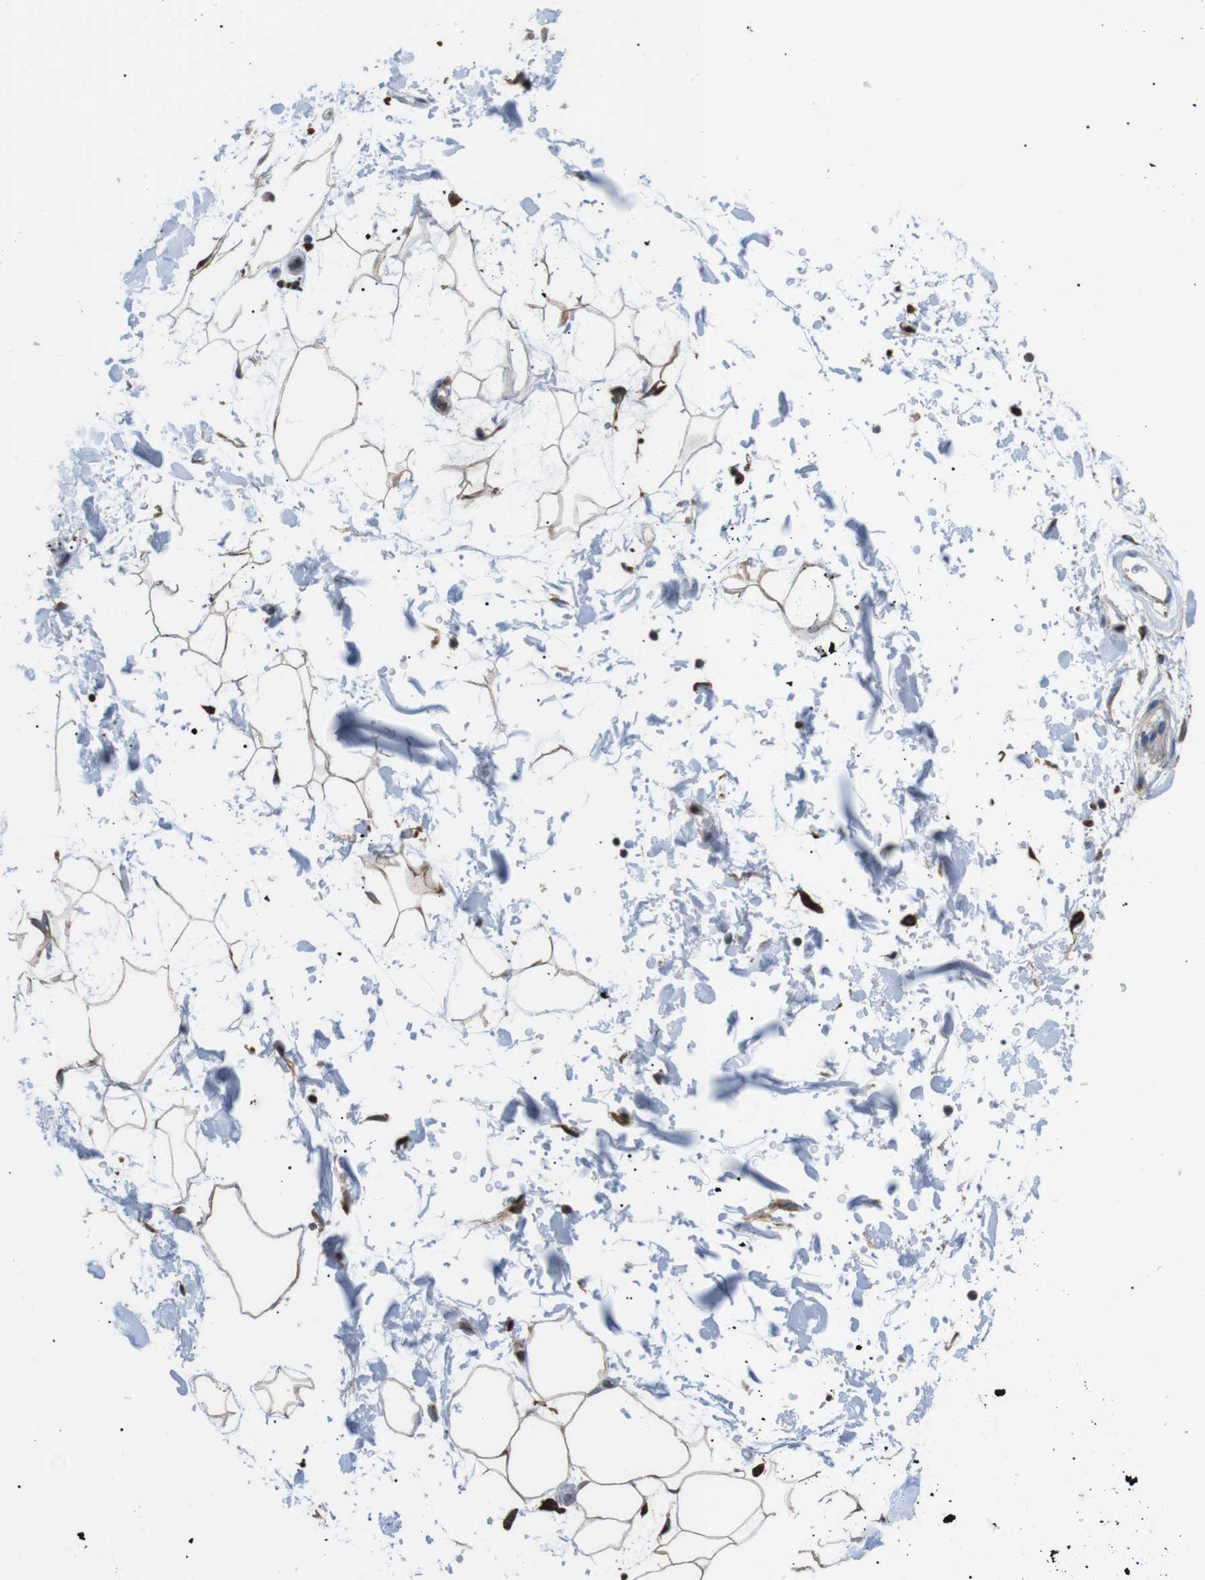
{"staining": {"intensity": "moderate", "quantity": "25%-75%", "location": "cytoplasmic/membranous"}, "tissue": "adipose tissue", "cell_type": "Adipocytes", "image_type": "normal", "snomed": [{"axis": "morphology", "description": "Normal tissue, NOS"}, {"axis": "topography", "description": "Soft tissue"}], "caption": "DAB (3,3'-diaminobenzidine) immunohistochemical staining of benign human adipose tissue displays moderate cytoplasmic/membranous protein staining in about 25%-75% of adipocytes. The staining was performed using DAB, with brown indicating positive protein expression. Nuclei are stained blue with hematoxylin.", "gene": "RAB9A", "patient": {"sex": "male", "age": 72}}